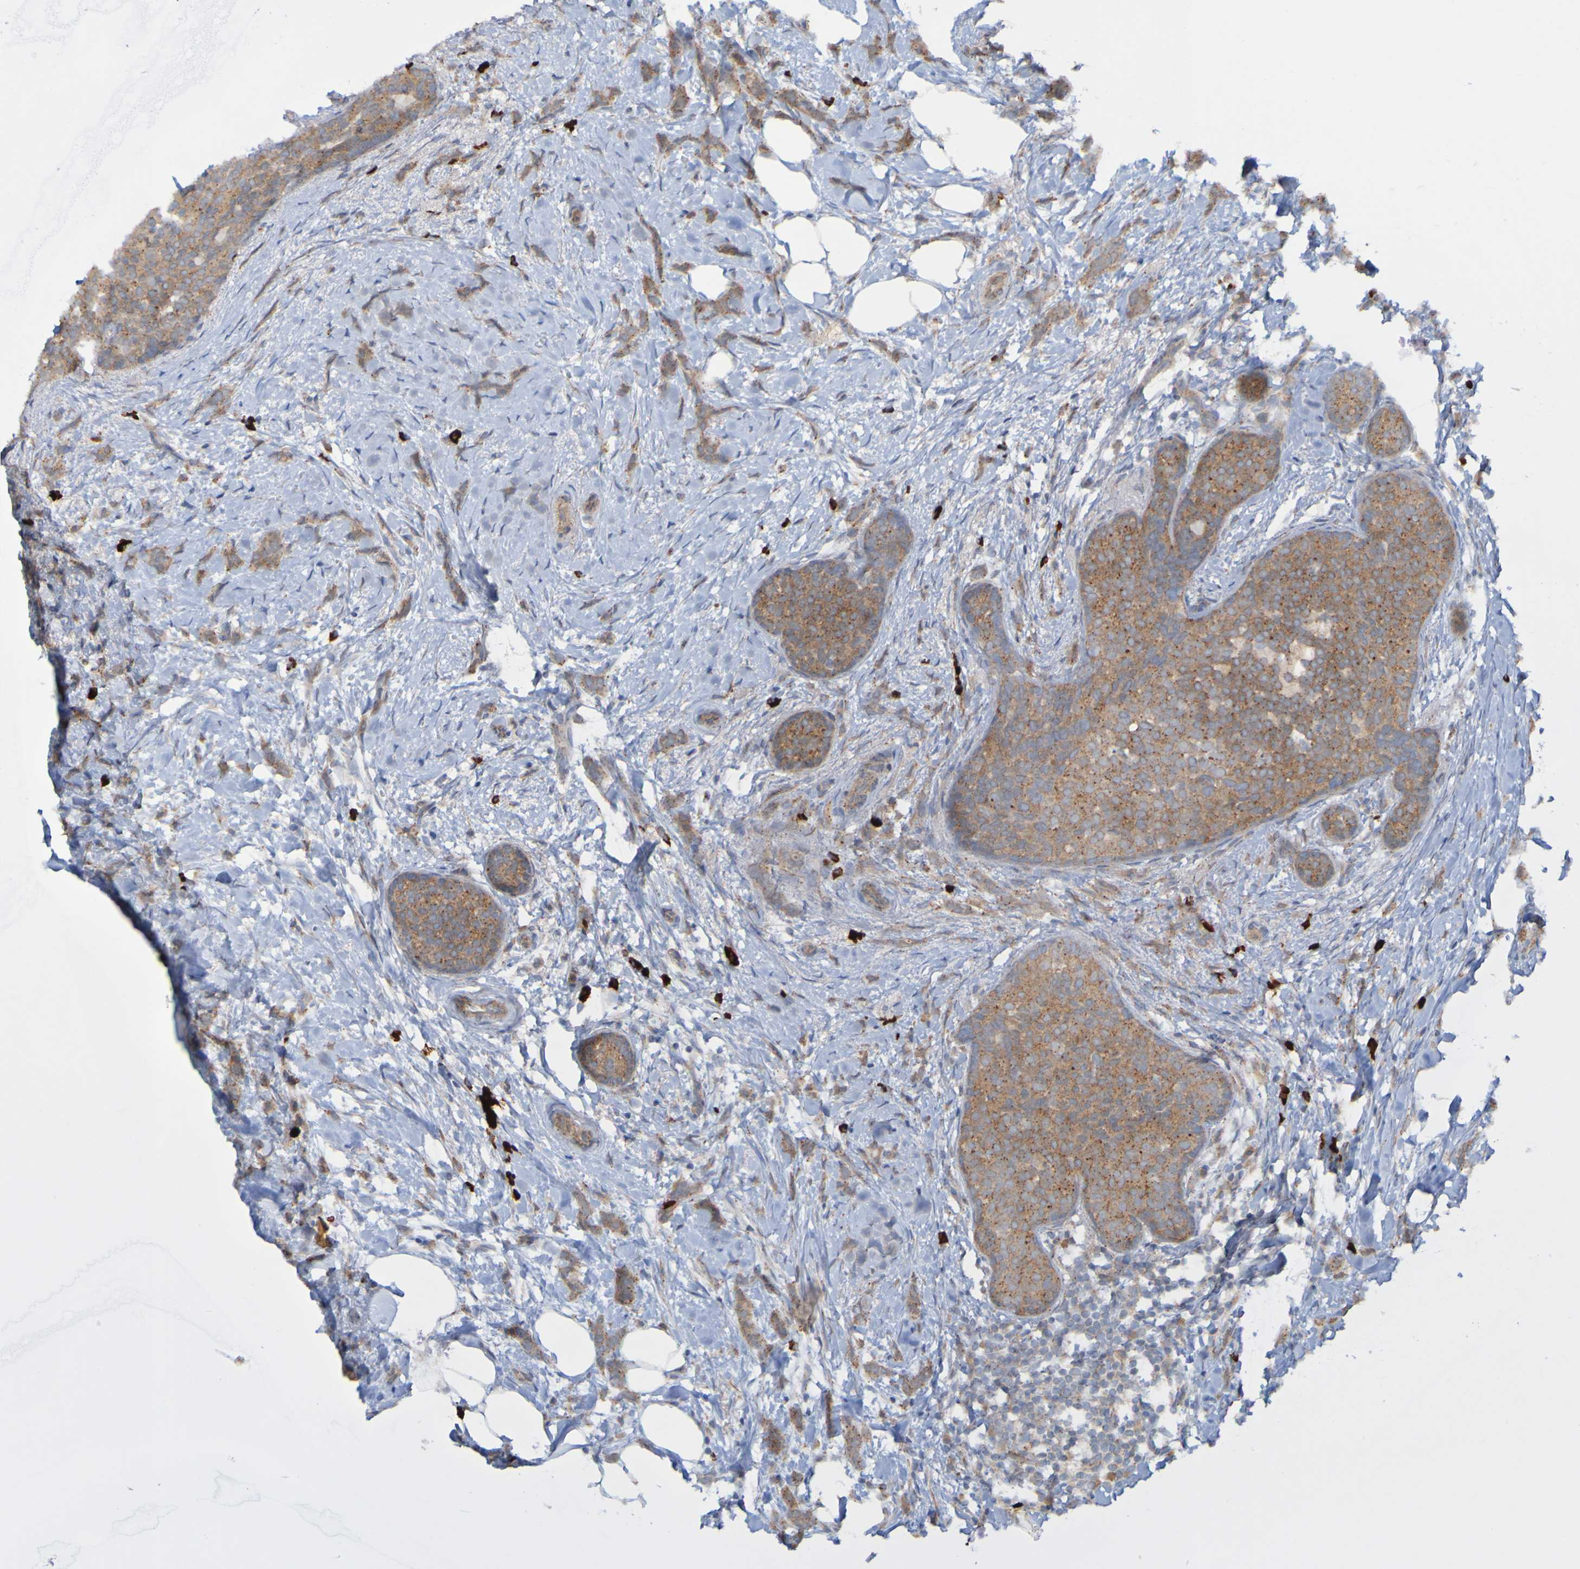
{"staining": {"intensity": "moderate", "quantity": ">75%", "location": "cytoplasmic/membranous"}, "tissue": "breast cancer", "cell_type": "Tumor cells", "image_type": "cancer", "snomed": [{"axis": "morphology", "description": "Lobular carcinoma, in situ"}, {"axis": "morphology", "description": "Lobular carcinoma"}, {"axis": "topography", "description": "Breast"}], "caption": "Protein analysis of breast cancer (lobular carcinoma in situ) tissue reveals moderate cytoplasmic/membranous staining in approximately >75% of tumor cells.", "gene": "ANGPT4", "patient": {"sex": "female", "age": 41}}